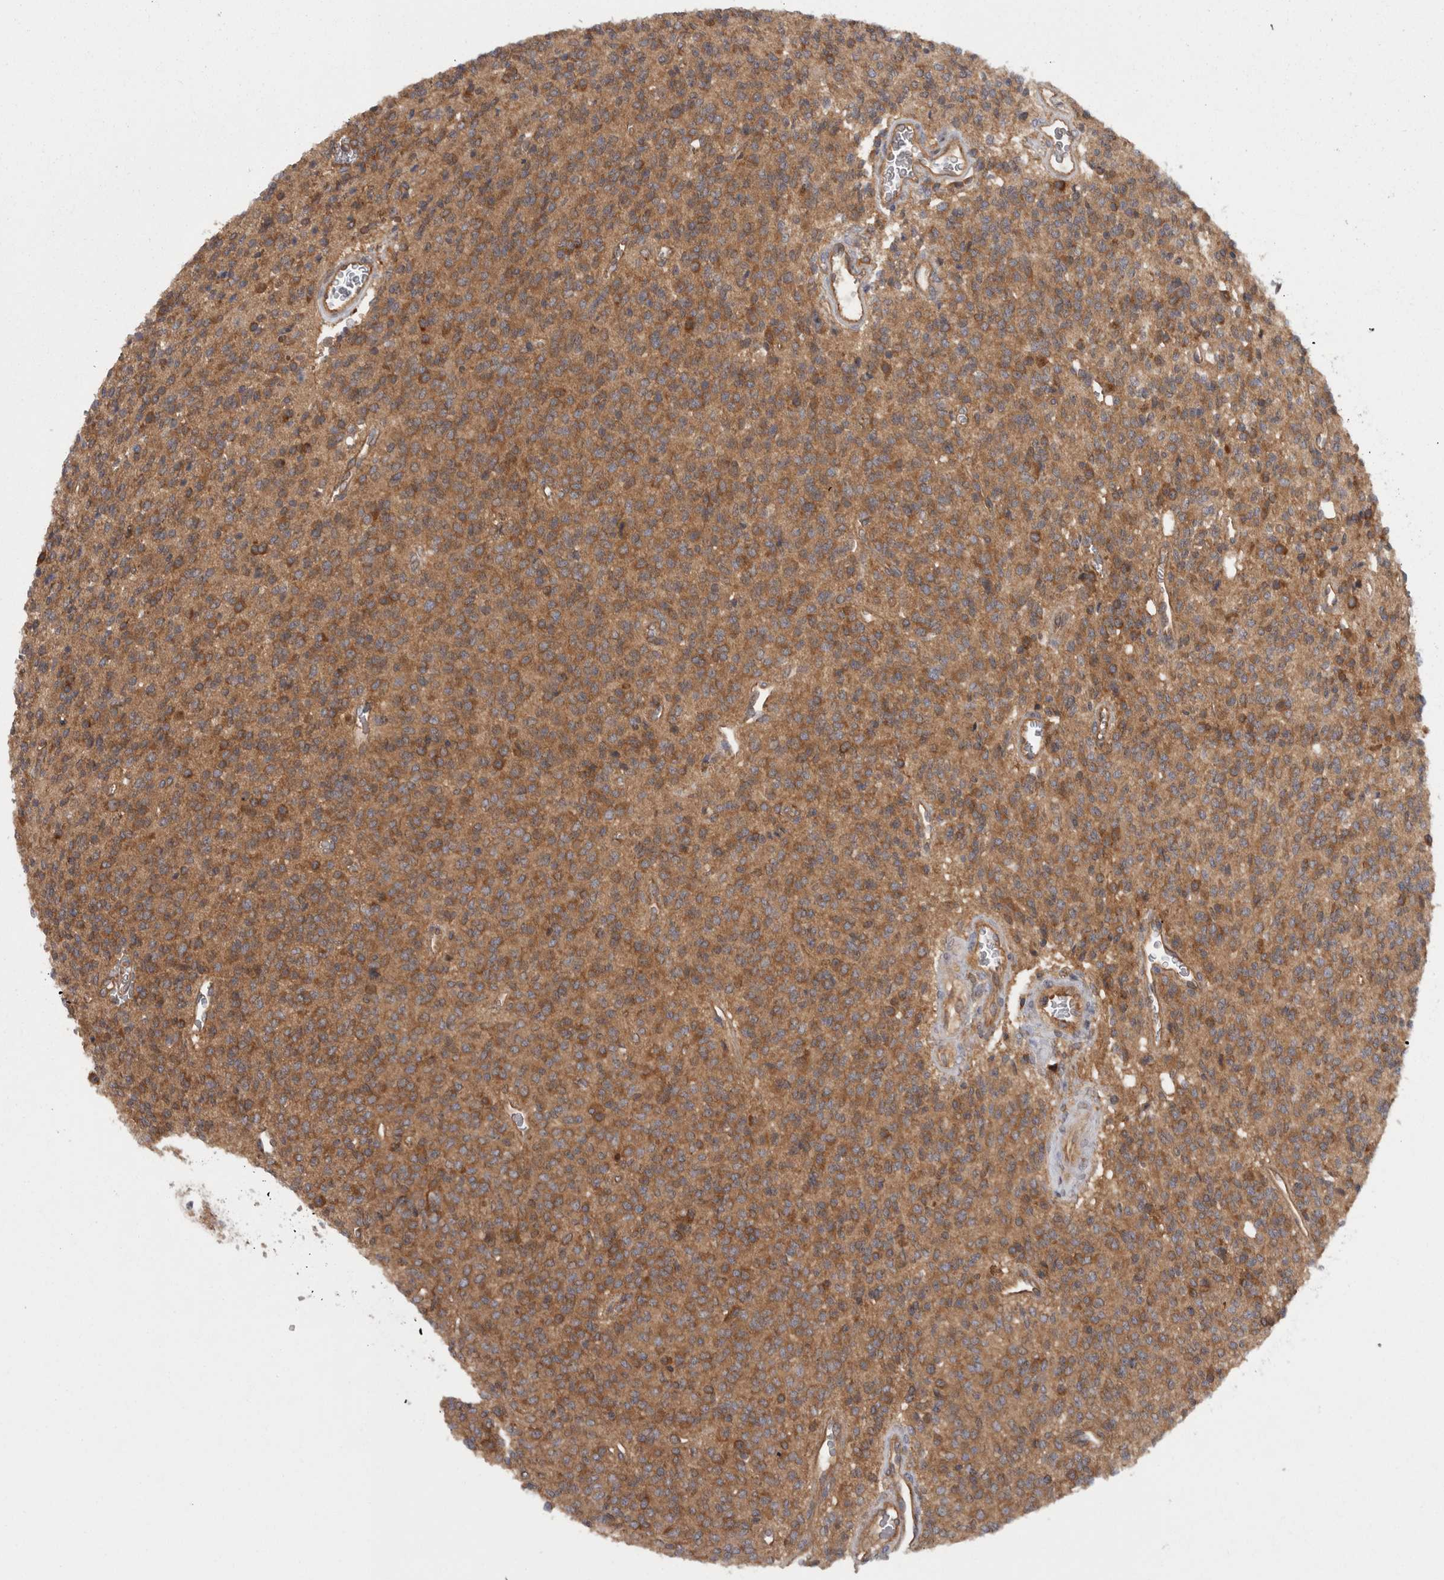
{"staining": {"intensity": "moderate", "quantity": ">75%", "location": "cytoplasmic/membranous"}, "tissue": "glioma", "cell_type": "Tumor cells", "image_type": "cancer", "snomed": [{"axis": "morphology", "description": "Glioma, malignant, High grade"}, {"axis": "topography", "description": "Brain"}], "caption": "Glioma was stained to show a protein in brown. There is medium levels of moderate cytoplasmic/membranous positivity in about >75% of tumor cells.", "gene": "SMCR8", "patient": {"sex": "male", "age": 34}}